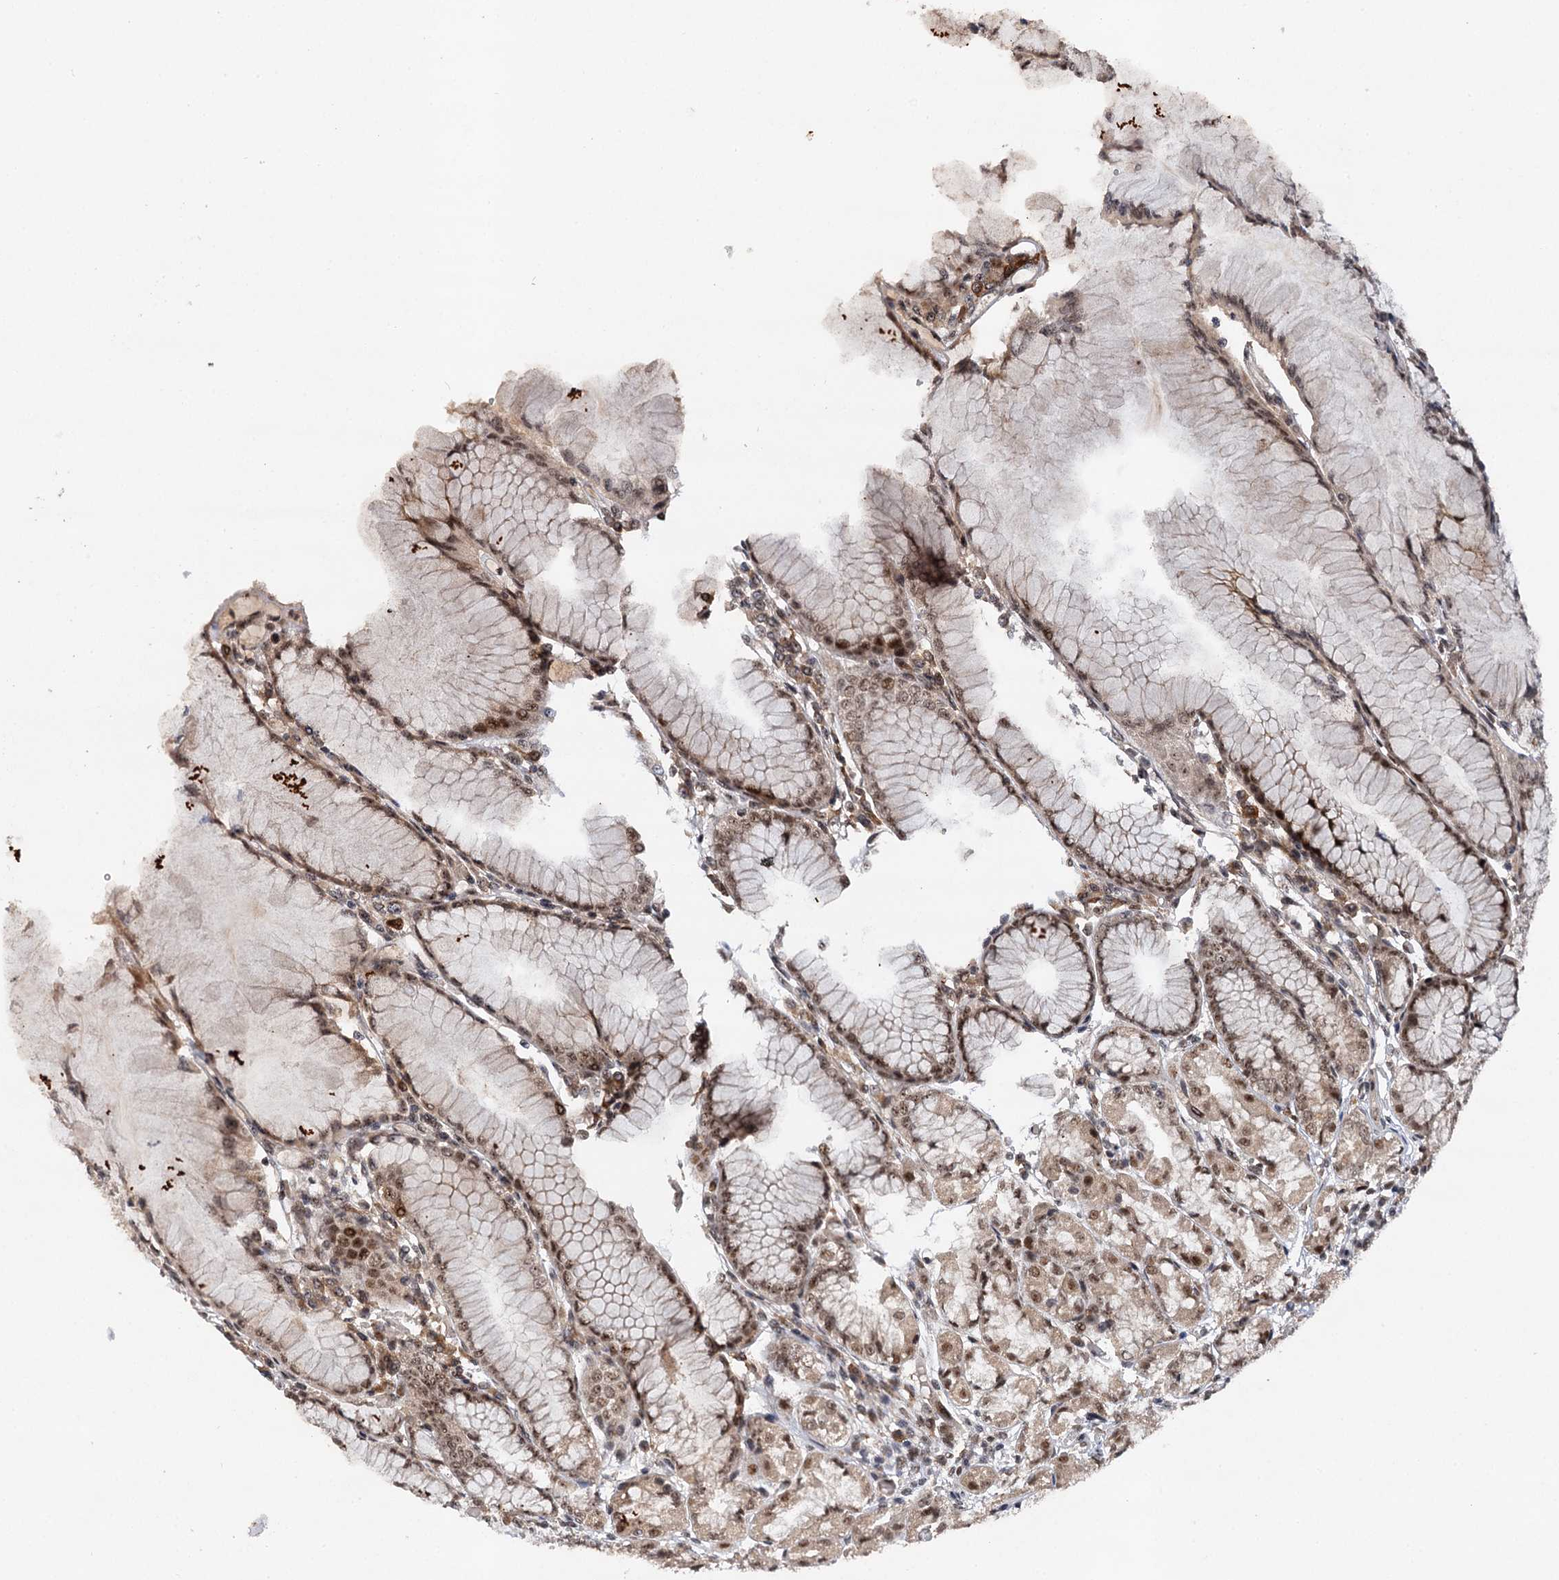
{"staining": {"intensity": "moderate", "quantity": ">75%", "location": "nuclear"}, "tissue": "stomach", "cell_type": "Glandular cells", "image_type": "normal", "snomed": [{"axis": "morphology", "description": "Normal tissue, NOS"}, {"axis": "topography", "description": "Stomach"}], "caption": "This image demonstrates immunohistochemistry (IHC) staining of benign stomach, with medium moderate nuclear positivity in about >75% of glandular cells.", "gene": "BUD13", "patient": {"sex": "female", "age": 57}}